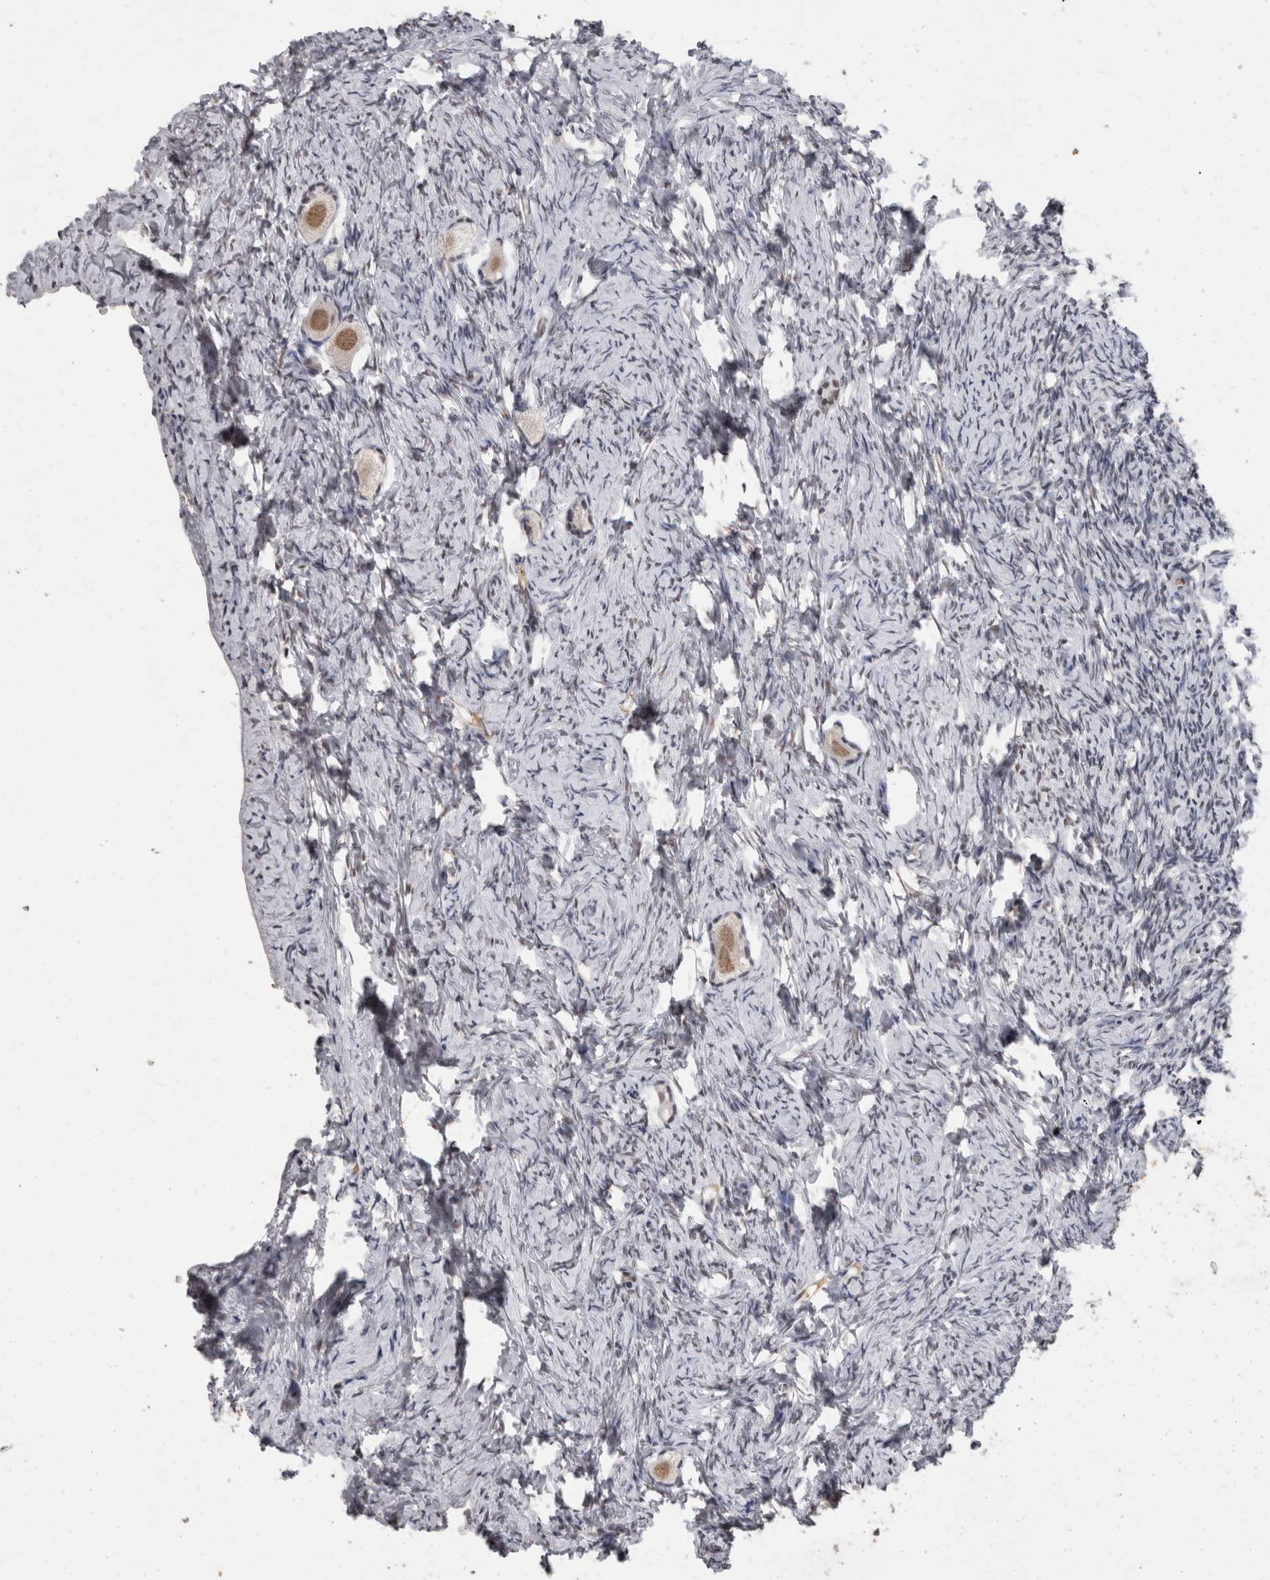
{"staining": {"intensity": "moderate", "quantity": ">75%", "location": "cytoplasmic/membranous"}, "tissue": "ovary", "cell_type": "Follicle cells", "image_type": "normal", "snomed": [{"axis": "morphology", "description": "Normal tissue, NOS"}, {"axis": "topography", "description": "Ovary"}], "caption": "Brown immunohistochemical staining in normal human ovary reveals moderate cytoplasmic/membranous staining in approximately >75% of follicle cells.", "gene": "DDX17", "patient": {"sex": "female", "age": 27}}